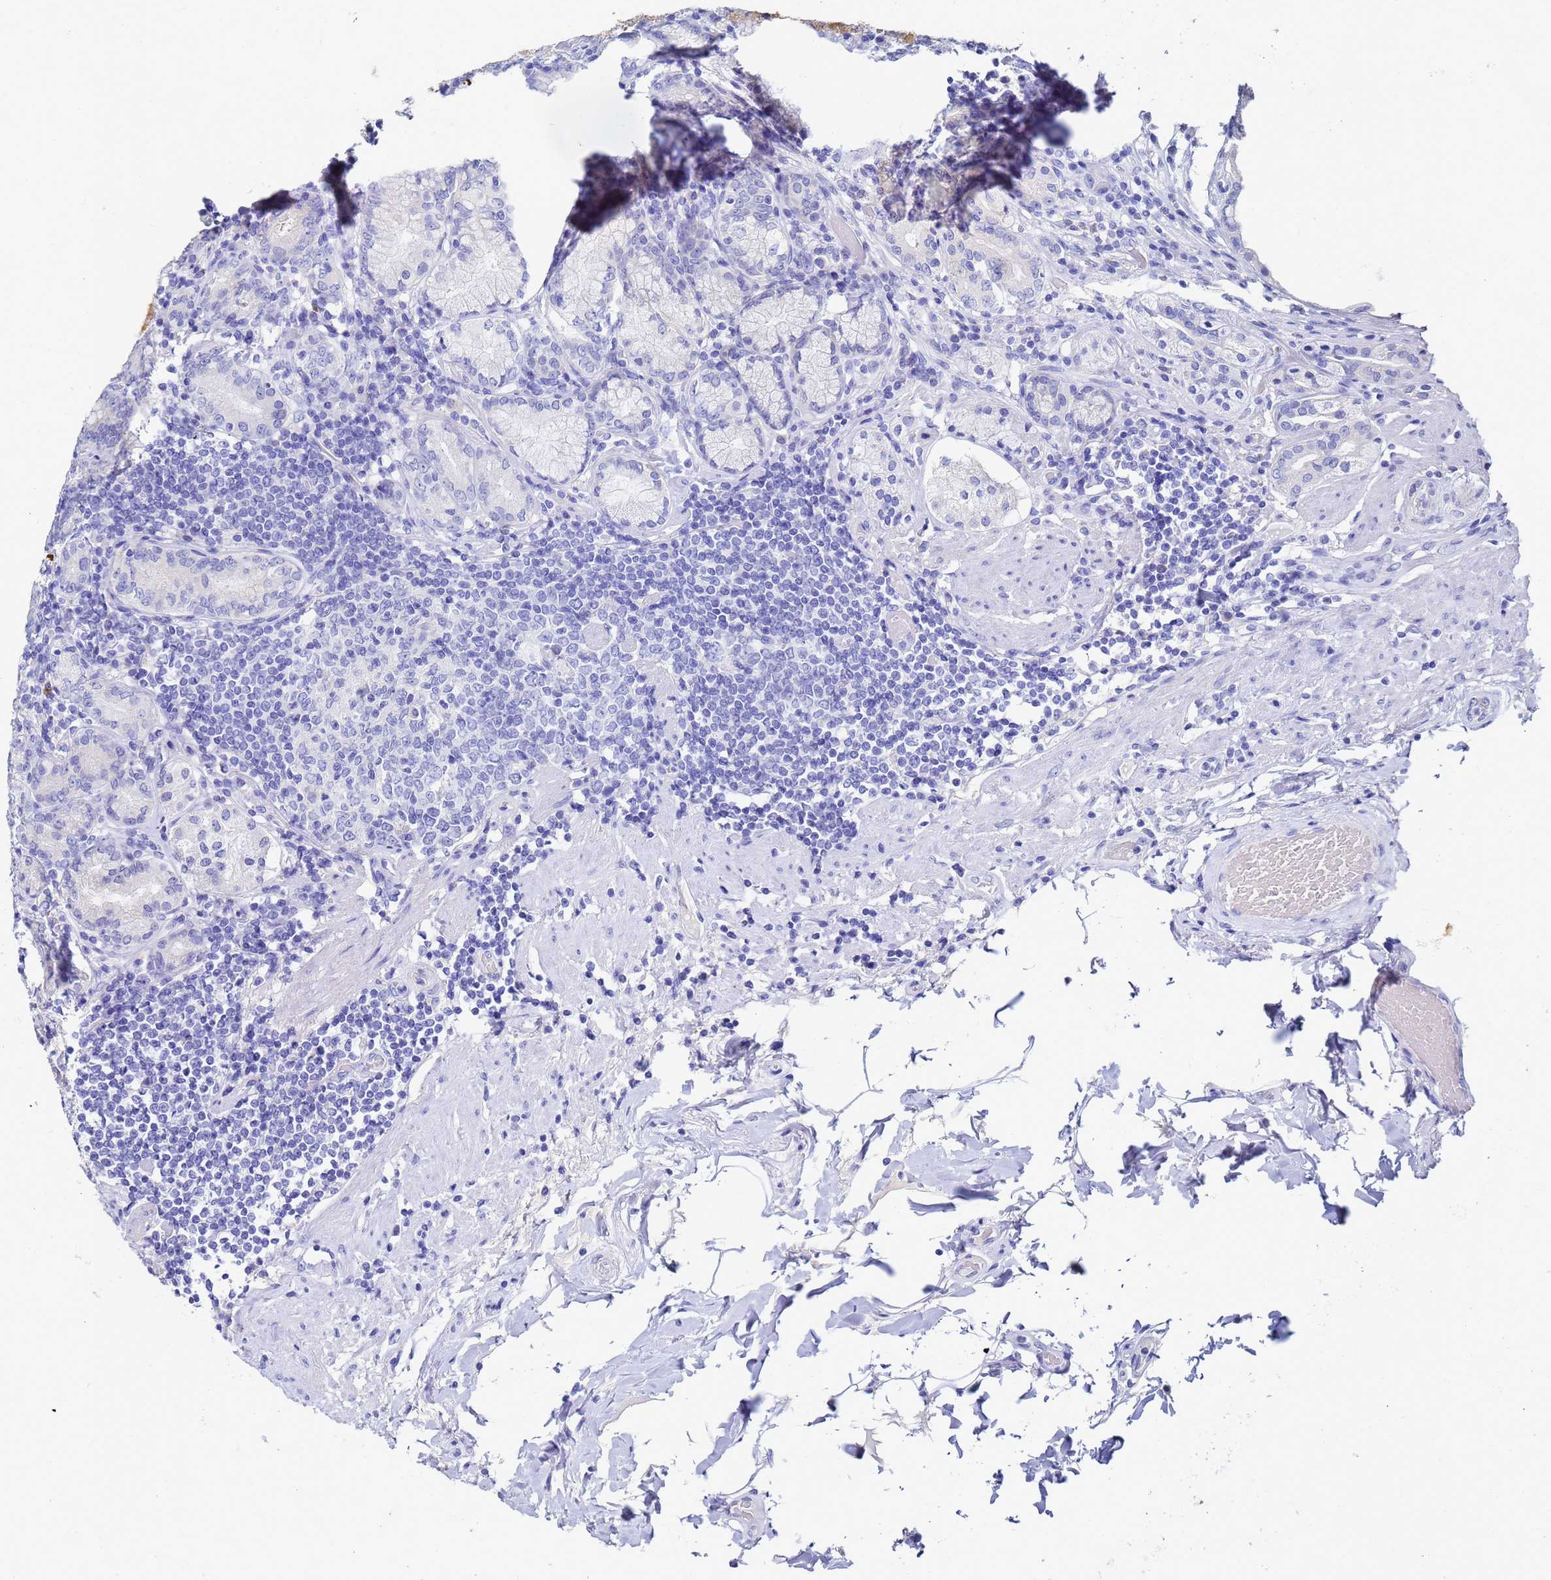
{"staining": {"intensity": "negative", "quantity": "none", "location": "none"}, "tissue": "stomach", "cell_type": "Glandular cells", "image_type": "normal", "snomed": [{"axis": "morphology", "description": "Normal tissue, NOS"}, {"axis": "topography", "description": "Stomach, upper"}, {"axis": "topography", "description": "Stomach, lower"}], "caption": "Protein analysis of benign stomach exhibits no significant expression in glandular cells.", "gene": "C2orf72", "patient": {"sex": "female", "age": 76}}